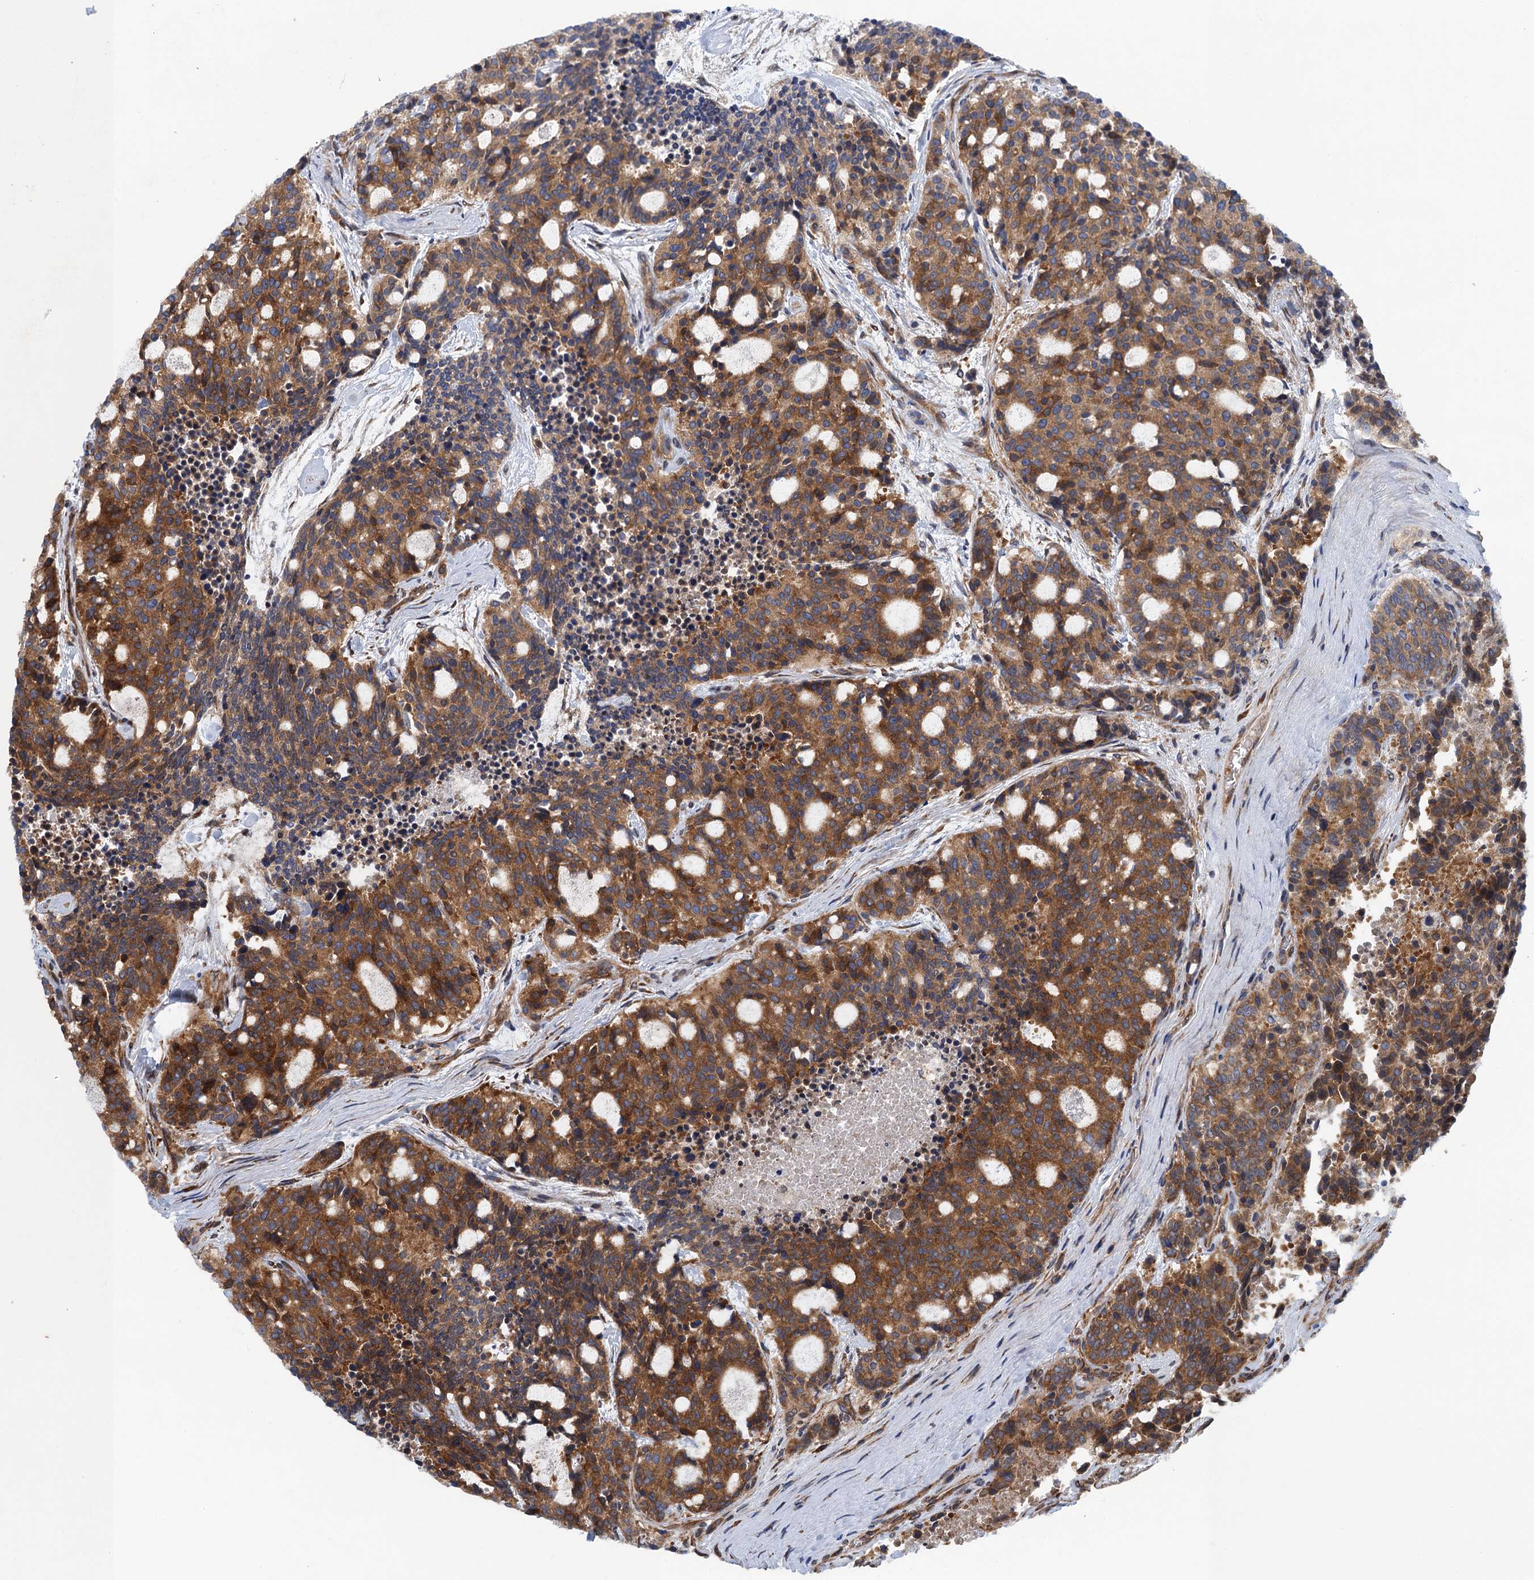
{"staining": {"intensity": "strong", "quantity": ">75%", "location": "cytoplasmic/membranous"}, "tissue": "carcinoid", "cell_type": "Tumor cells", "image_type": "cancer", "snomed": [{"axis": "morphology", "description": "Carcinoid, malignant, NOS"}, {"axis": "topography", "description": "Pancreas"}], "caption": "A brown stain shows strong cytoplasmic/membranous positivity of a protein in human malignant carcinoid tumor cells.", "gene": "MDM1", "patient": {"sex": "female", "age": 54}}